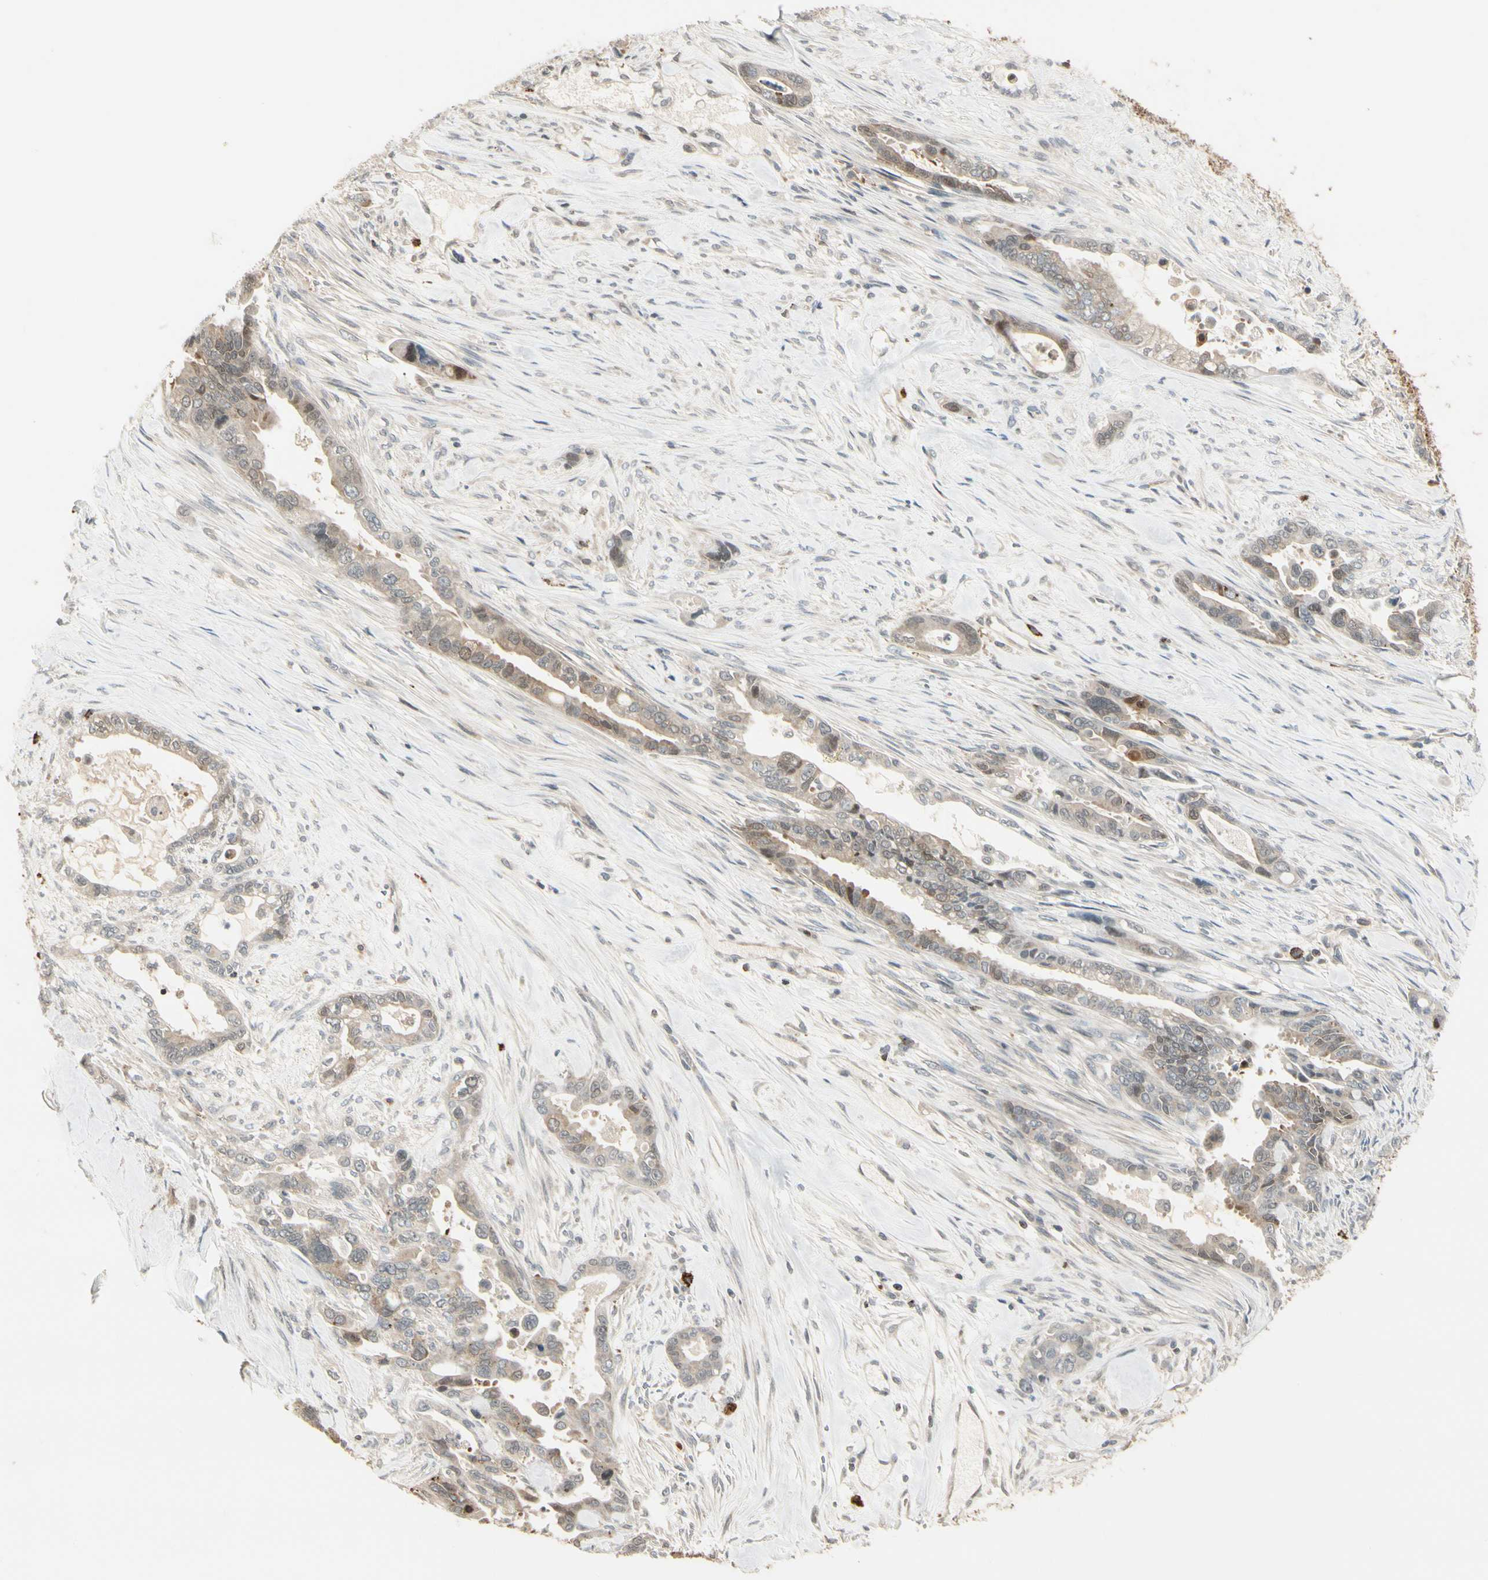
{"staining": {"intensity": "weak", "quantity": "25%-75%", "location": "cytoplasmic/membranous"}, "tissue": "pancreatic cancer", "cell_type": "Tumor cells", "image_type": "cancer", "snomed": [{"axis": "morphology", "description": "Adenocarcinoma, NOS"}, {"axis": "topography", "description": "Pancreas"}], "caption": "This photomicrograph demonstrates pancreatic cancer (adenocarcinoma) stained with immunohistochemistry to label a protein in brown. The cytoplasmic/membranous of tumor cells show weak positivity for the protein. Nuclei are counter-stained blue.", "gene": "EVC", "patient": {"sex": "male", "age": 70}}